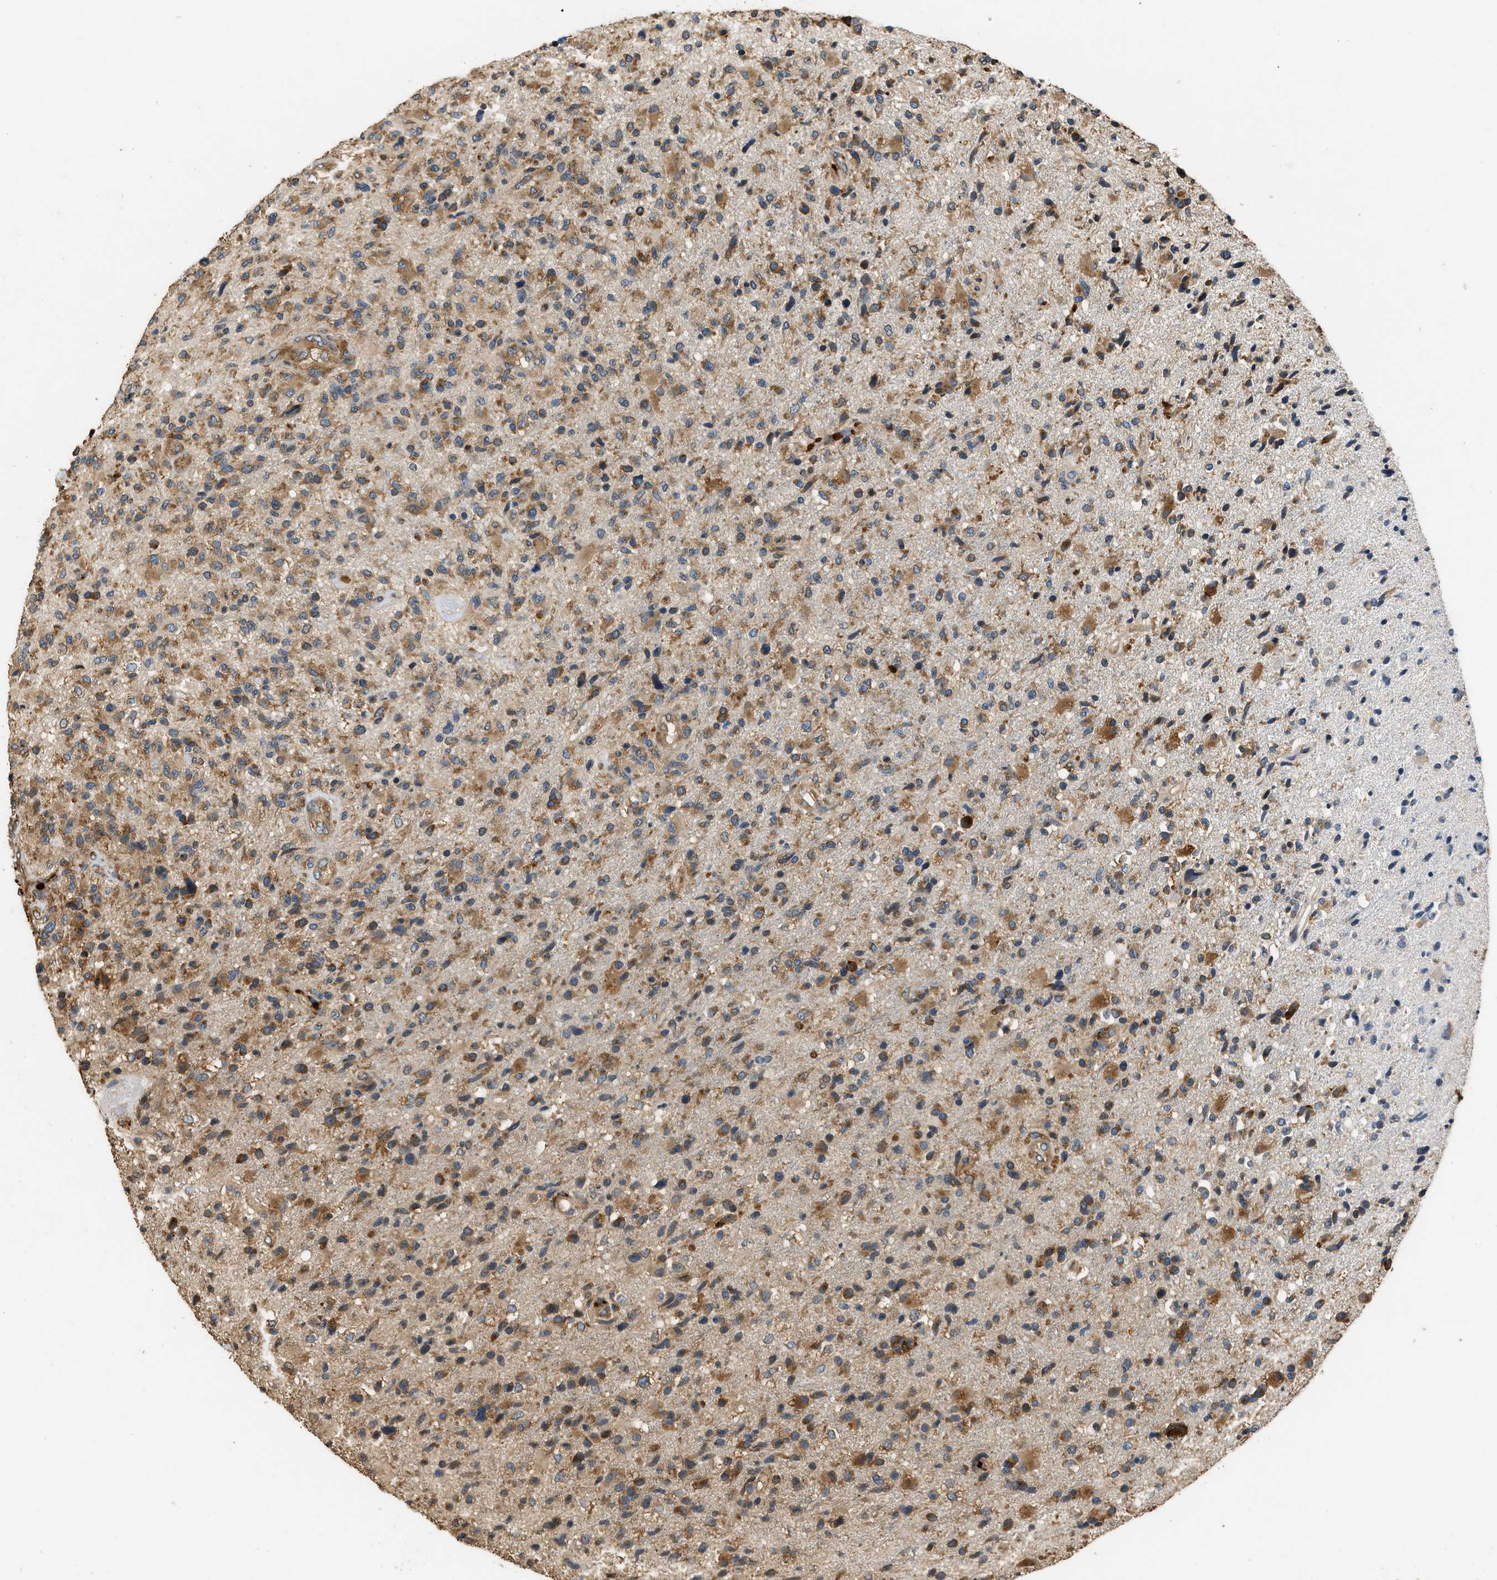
{"staining": {"intensity": "moderate", "quantity": ">75%", "location": "cytoplasmic/membranous"}, "tissue": "glioma", "cell_type": "Tumor cells", "image_type": "cancer", "snomed": [{"axis": "morphology", "description": "Glioma, malignant, High grade"}, {"axis": "topography", "description": "Brain"}], "caption": "Moderate cytoplasmic/membranous protein positivity is appreciated in about >75% of tumor cells in glioma.", "gene": "SLC36A4", "patient": {"sex": "male", "age": 72}}